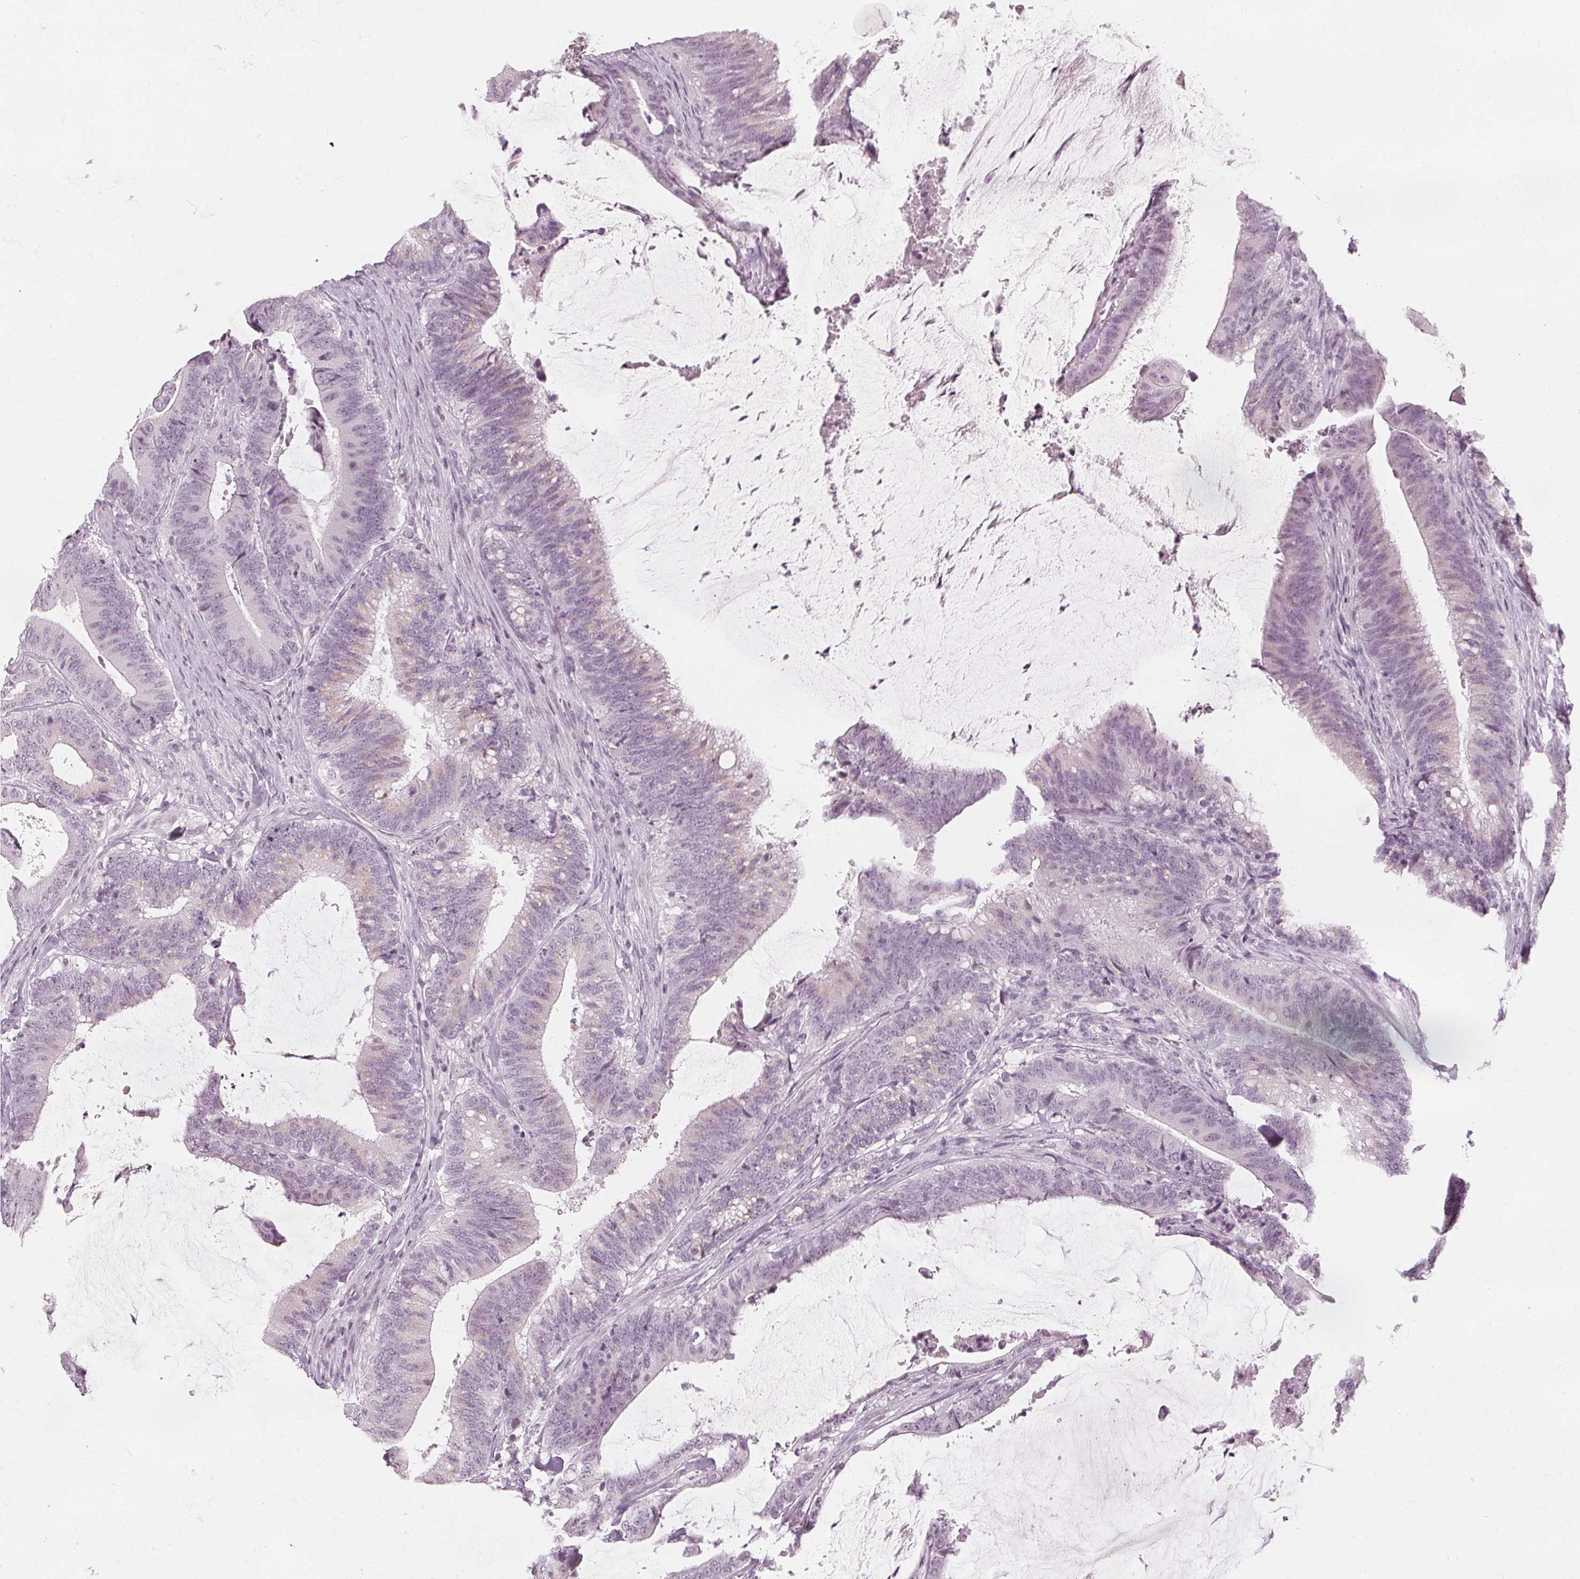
{"staining": {"intensity": "negative", "quantity": "none", "location": "none"}, "tissue": "colorectal cancer", "cell_type": "Tumor cells", "image_type": "cancer", "snomed": [{"axis": "morphology", "description": "Adenocarcinoma, NOS"}, {"axis": "topography", "description": "Colon"}], "caption": "Image shows no significant protein staining in tumor cells of adenocarcinoma (colorectal).", "gene": "NXPE1", "patient": {"sex": "female", "age": 43}}